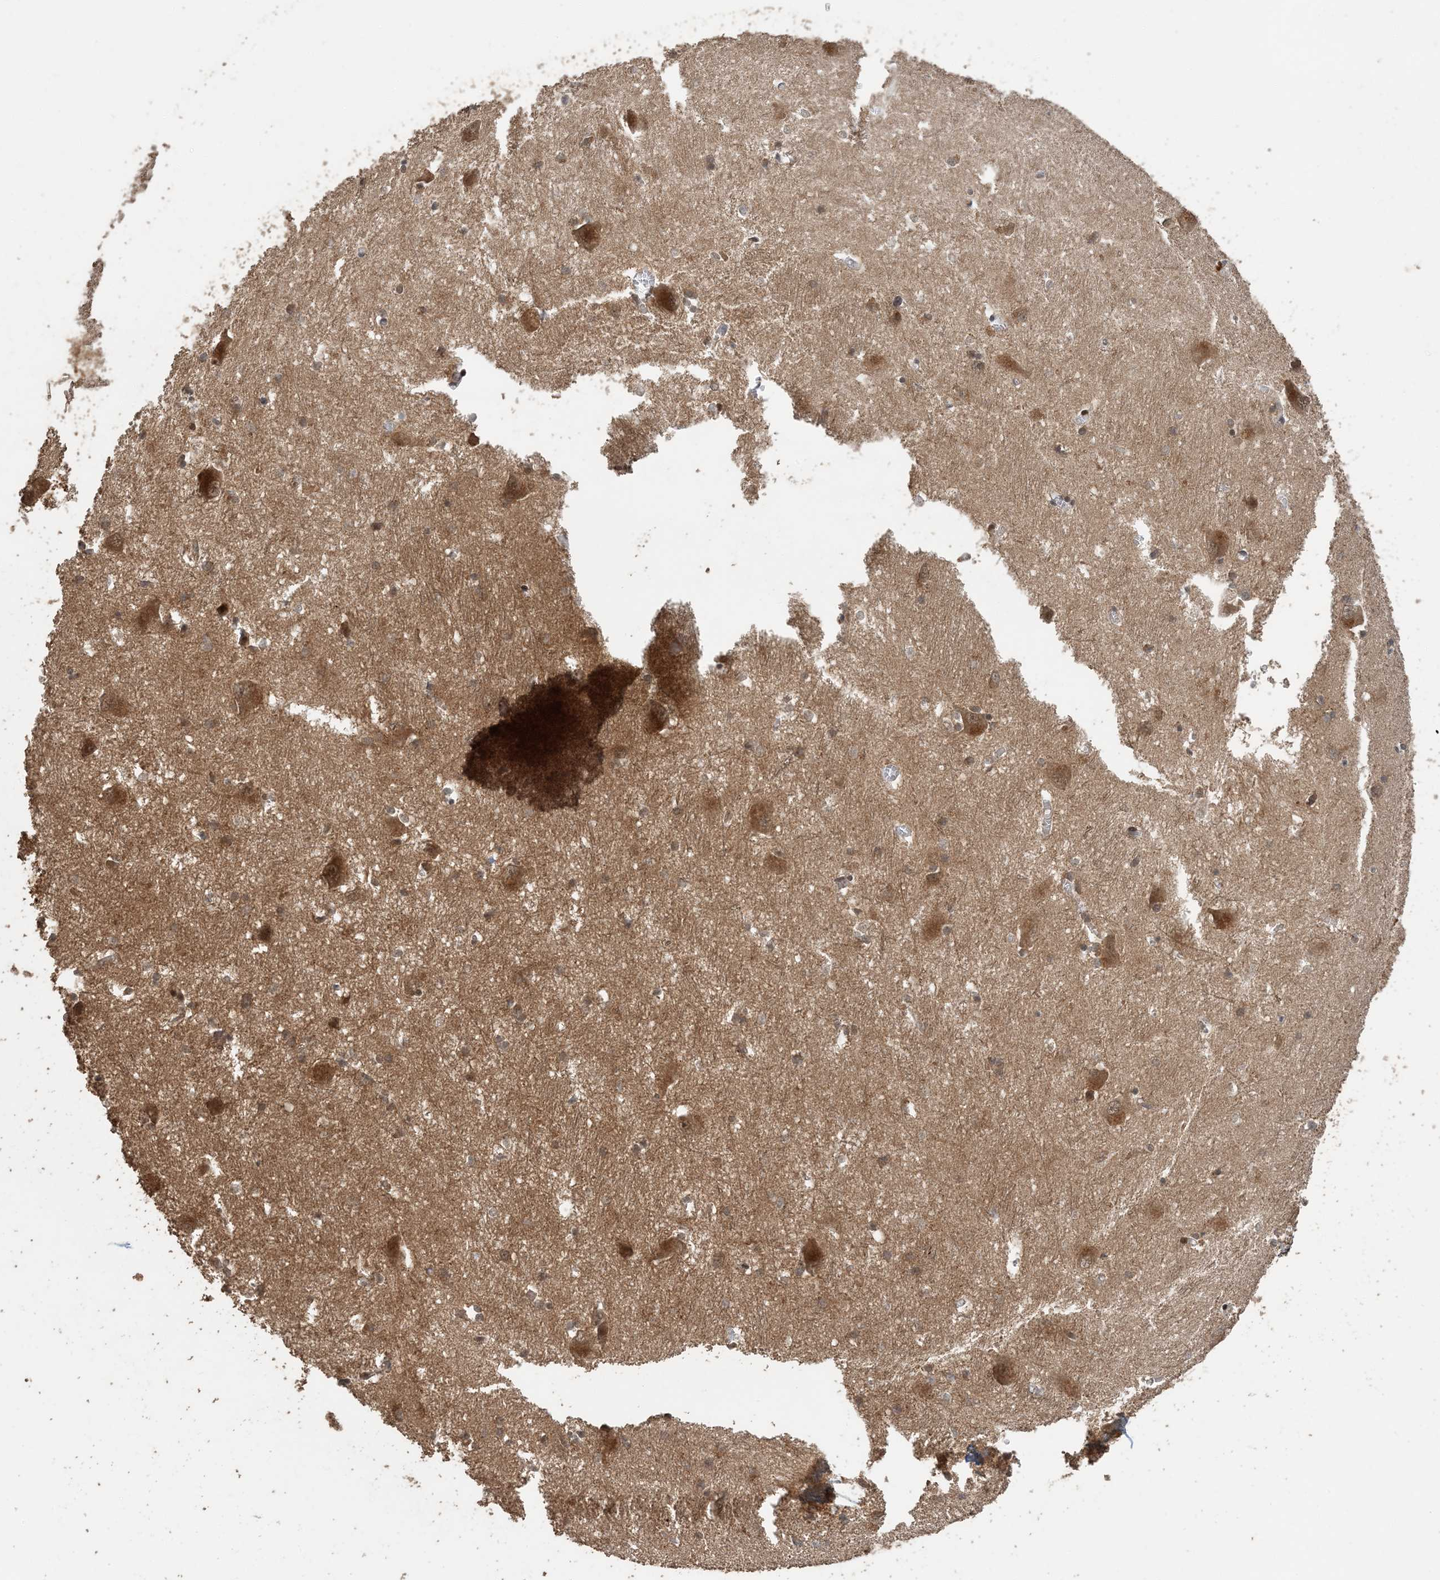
{"staining": {"intensity": "moderate", "quantity": "25%-75%", "location": "cytoplasmic/membranous,nuclear"}, "tissue": "caudate", "cell_type": "Glial cells", "image_type": "normal", "snomed": [{"axis": "morphology", "description": "Normal tissue, NOS"}, {"axis": "topography", "description": "Lateral ventricle wall"}], "caption": "Normal caudate was stained to show a protein in brown. There is medium levels of moderate cytoplasmic/membranous,nuclear positivity in approximately 25%-75% of glial cells. (brown staining indicates protein expression, while blue staining denotes nuclei).", "gene": "ATP13A2", "patient": {"sex": "male", "age": 37}}